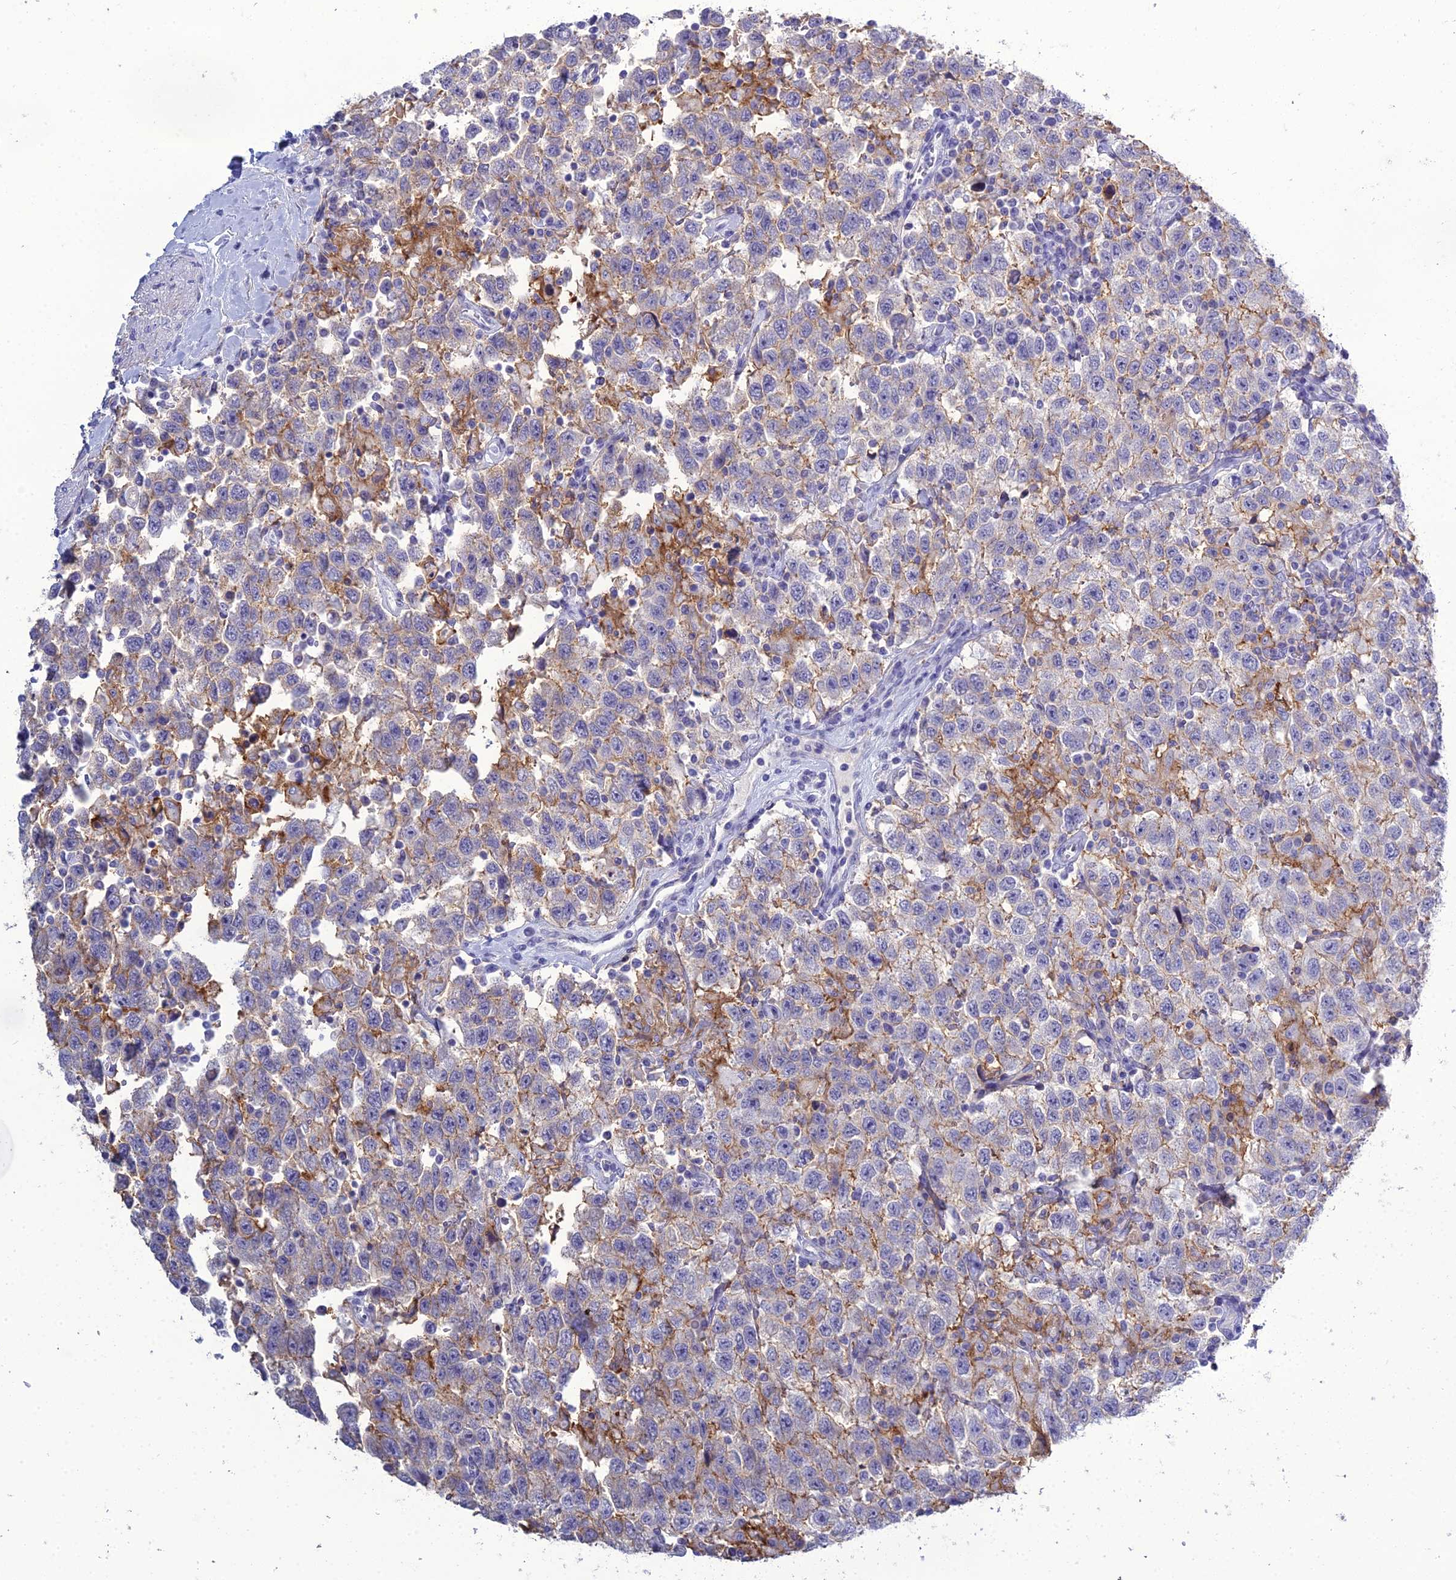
{"staining": {"intensity": "negative", "quantity": "none", "location": "none"}, "tissue": "testis cancer", "cell_type": "Tumor cells", "image_type": "cancer", "snomed": [{"axis": "morphology", "description": "Seminoma, NOS"}, {"axis": "topography", "description": "Testis"}], "caption": "DAB immunohistochemical staining of human testis seminoma reveals no significant positivity in tumor cells.", "gene": "ACE", "patient": {"sex": "male", "age": 41}}